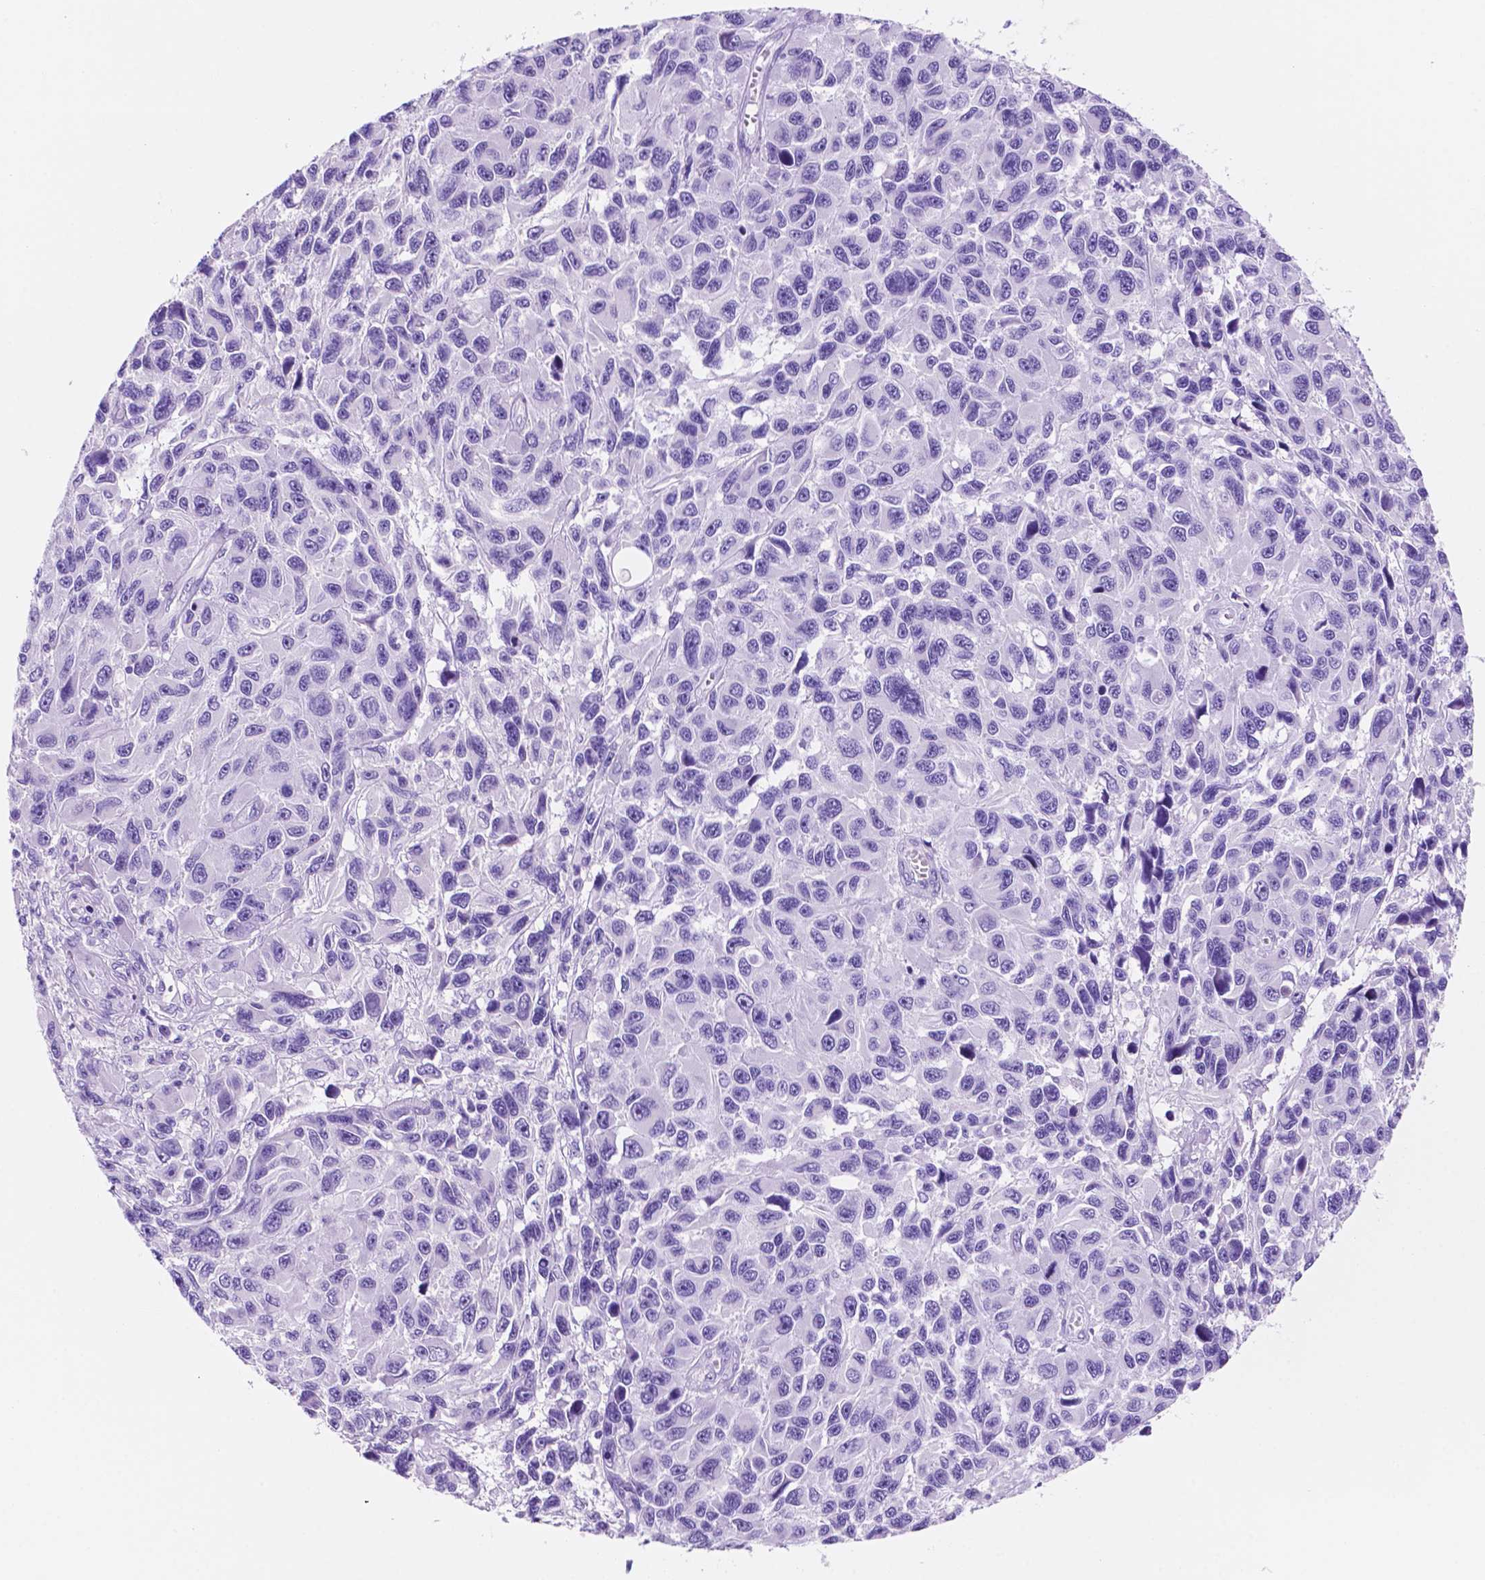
{"staining": {"intensity": "negative", "quantity": "none", "location": "none"}, "tissue": "melanoma", "cell_type": "Tumor cells", "image_type": "cancer", "snomed": [{"axis": "morphology", "description": "Malignant melanoma, NOS"}, {"axis": "topography", "description": "Skin"}], "caption": "This is an immunohistochemistry (IHC) image of melanoma. There is no staining in tumor cells.", "gene": "FOXB2", "patient": {"sex": "male", "age": 53}}